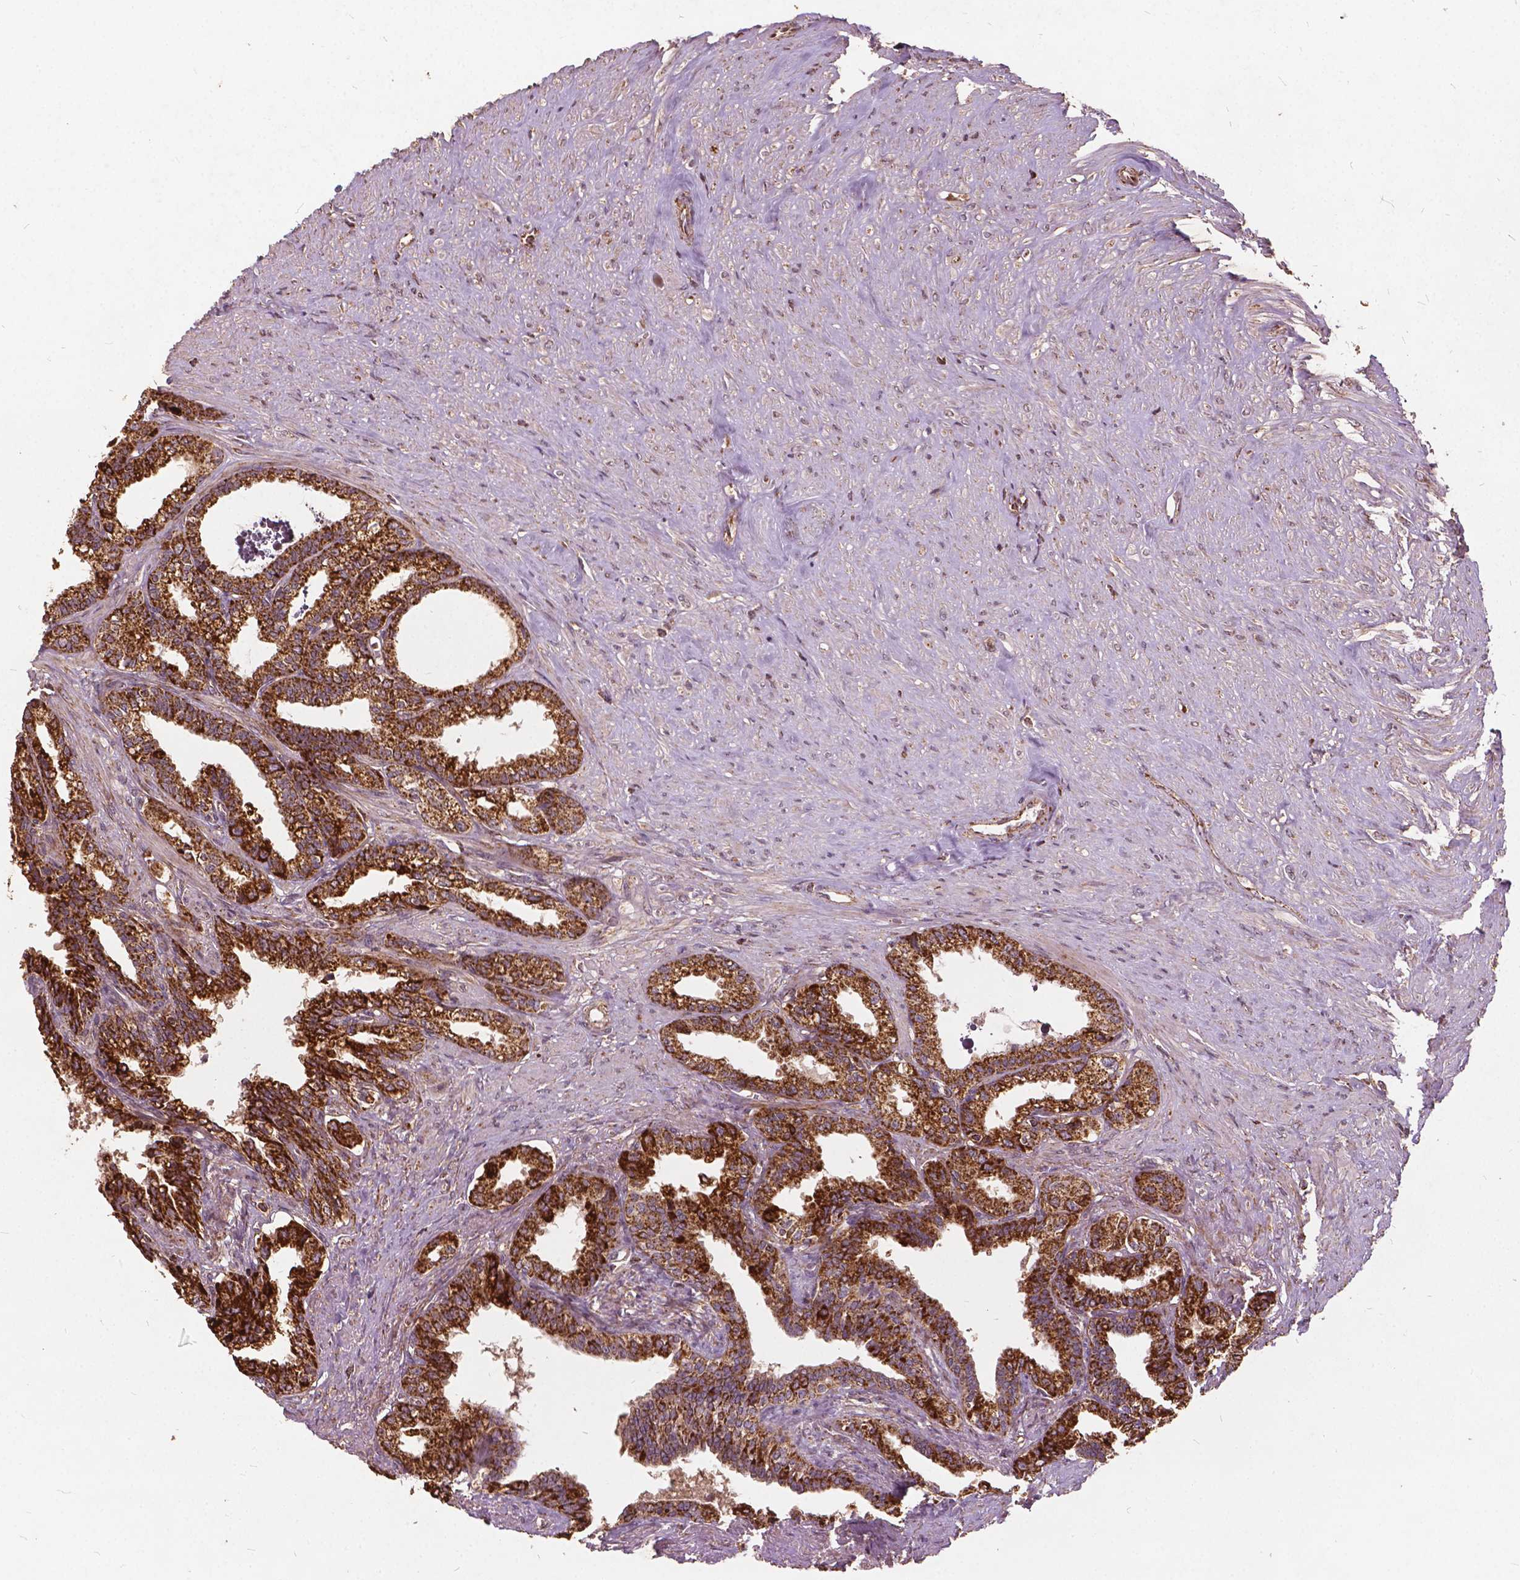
{"staining": {"intensity": "strong", "quantity": ">75%", "location": "cytoplasmic/membranous"}, "tissue": "seminal vesicle", "cell_type": "Glandular cells", "image_type": "normal", "snomed": [{"axis": "morphology", "description": "Normal tissue, NOS"}, {"axis": "morphology", "description": "Urothelial carcinoma, NOS"}, {"axis": "topography", "description": "Urinary bladder"}, {"axis": "topography", "description": "Seminal veicle"}], "caption": "Brown immunohistochemical staining in unremarkable seminal vesicle shows strong cytoplasmic/membranous staining in about >75% of glandular cells. Nuclei are stained in blue.", "gene": "UBXN2A", "patient": {"sex": "male", "age": 76}}